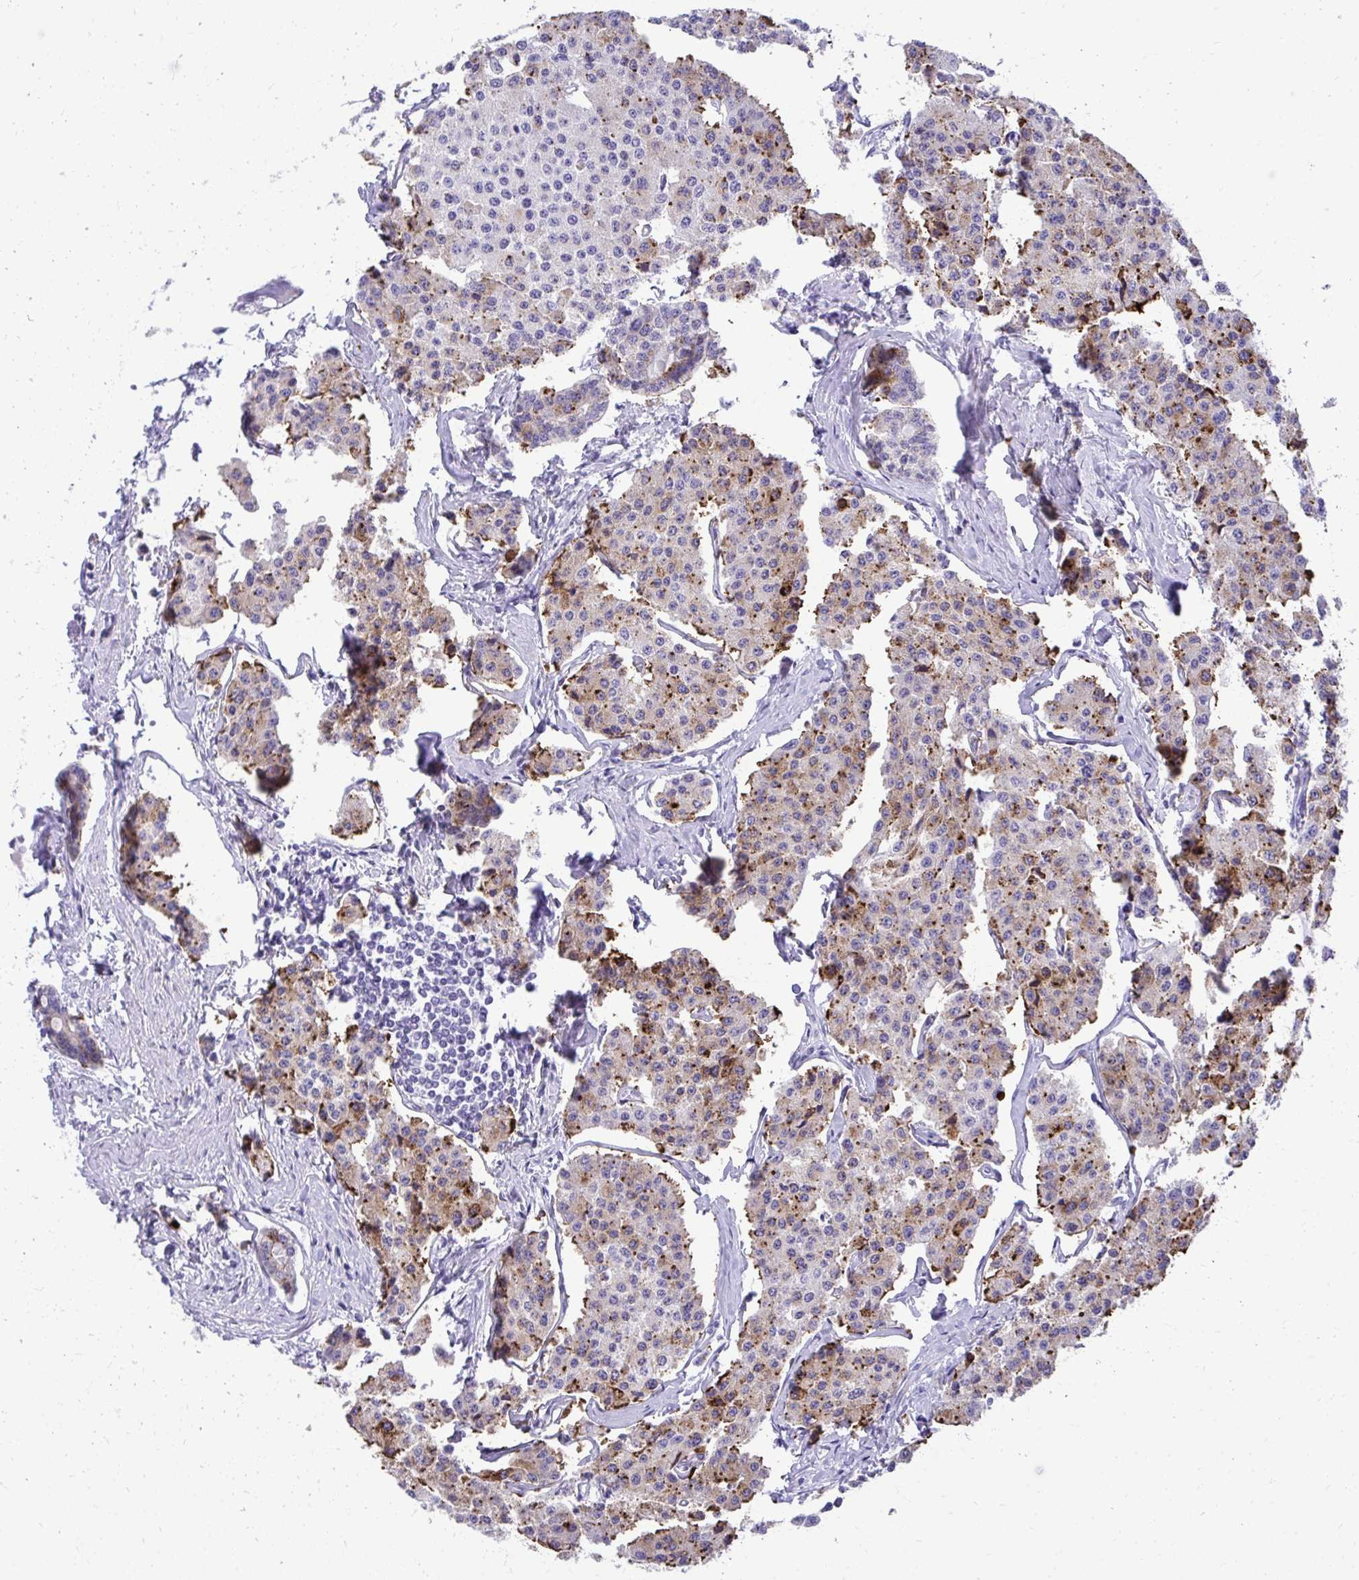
{"staining": {"intensity": "moderate", "quantity": "25%-75%", "location": "cytoplasmic/membranous"}, "tissue": "carcinoid", "cell_type": "Tumor cells", "image_type": "cancer", "snomed": [{"axis": "morphology", "description": "Carcinoid, malignant, NOS"}, {"axis": "topography", "description": "Small intestine"}], "caption": "An immunohistochemistry image of tumor tissue is shown. Protein staining in brown labels moderate cytoplasmic/membranous positivity in carcinoid (malignant) within tumor cells.", "gene": "AIG1", "patient": {"sex": "female", "age": 65}}